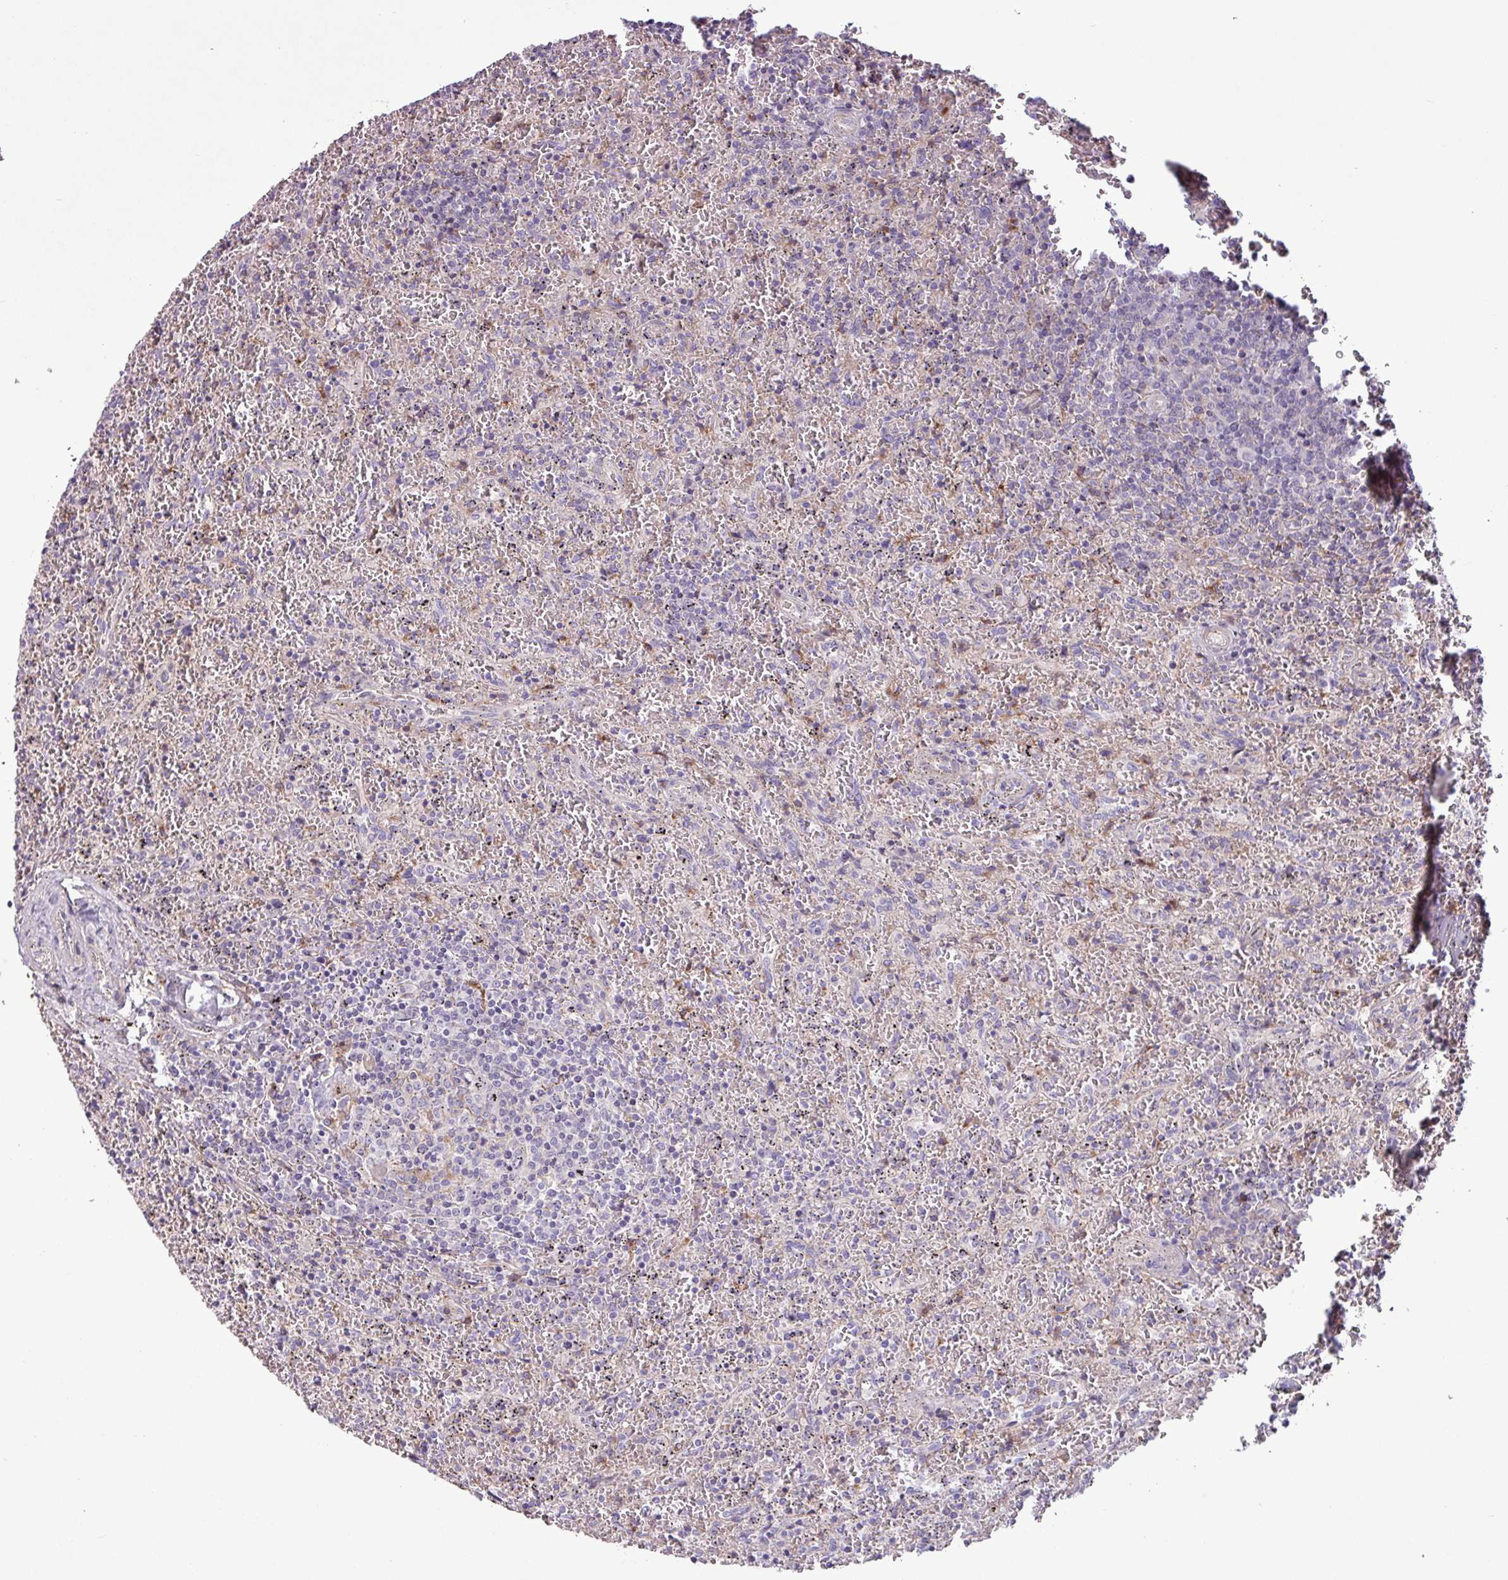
{"staining": {"intensity": "negative", "quantity": "none", "location": "none"}, "tissue": "lymphoma", "cell_type": "Tumor cells", "image_type": "cancer", "snomed": [{"axis": "morphology", "description": "Malignant lymphoma, non-Hodgkin's type, Low grade"}, {"axis": "topography", "description": "Spleen"}], "caption": "IHC of lymphoma shows no staining in tumor cells. (Stains: DAB (3,3'-diaminobenzidine) immunohistochemistry with hematoxylin counter stain, Microscopy: brightfield microscopy at high magnification).", "gene": "C4B", "patient": {"sex": "female", "age": 64}}